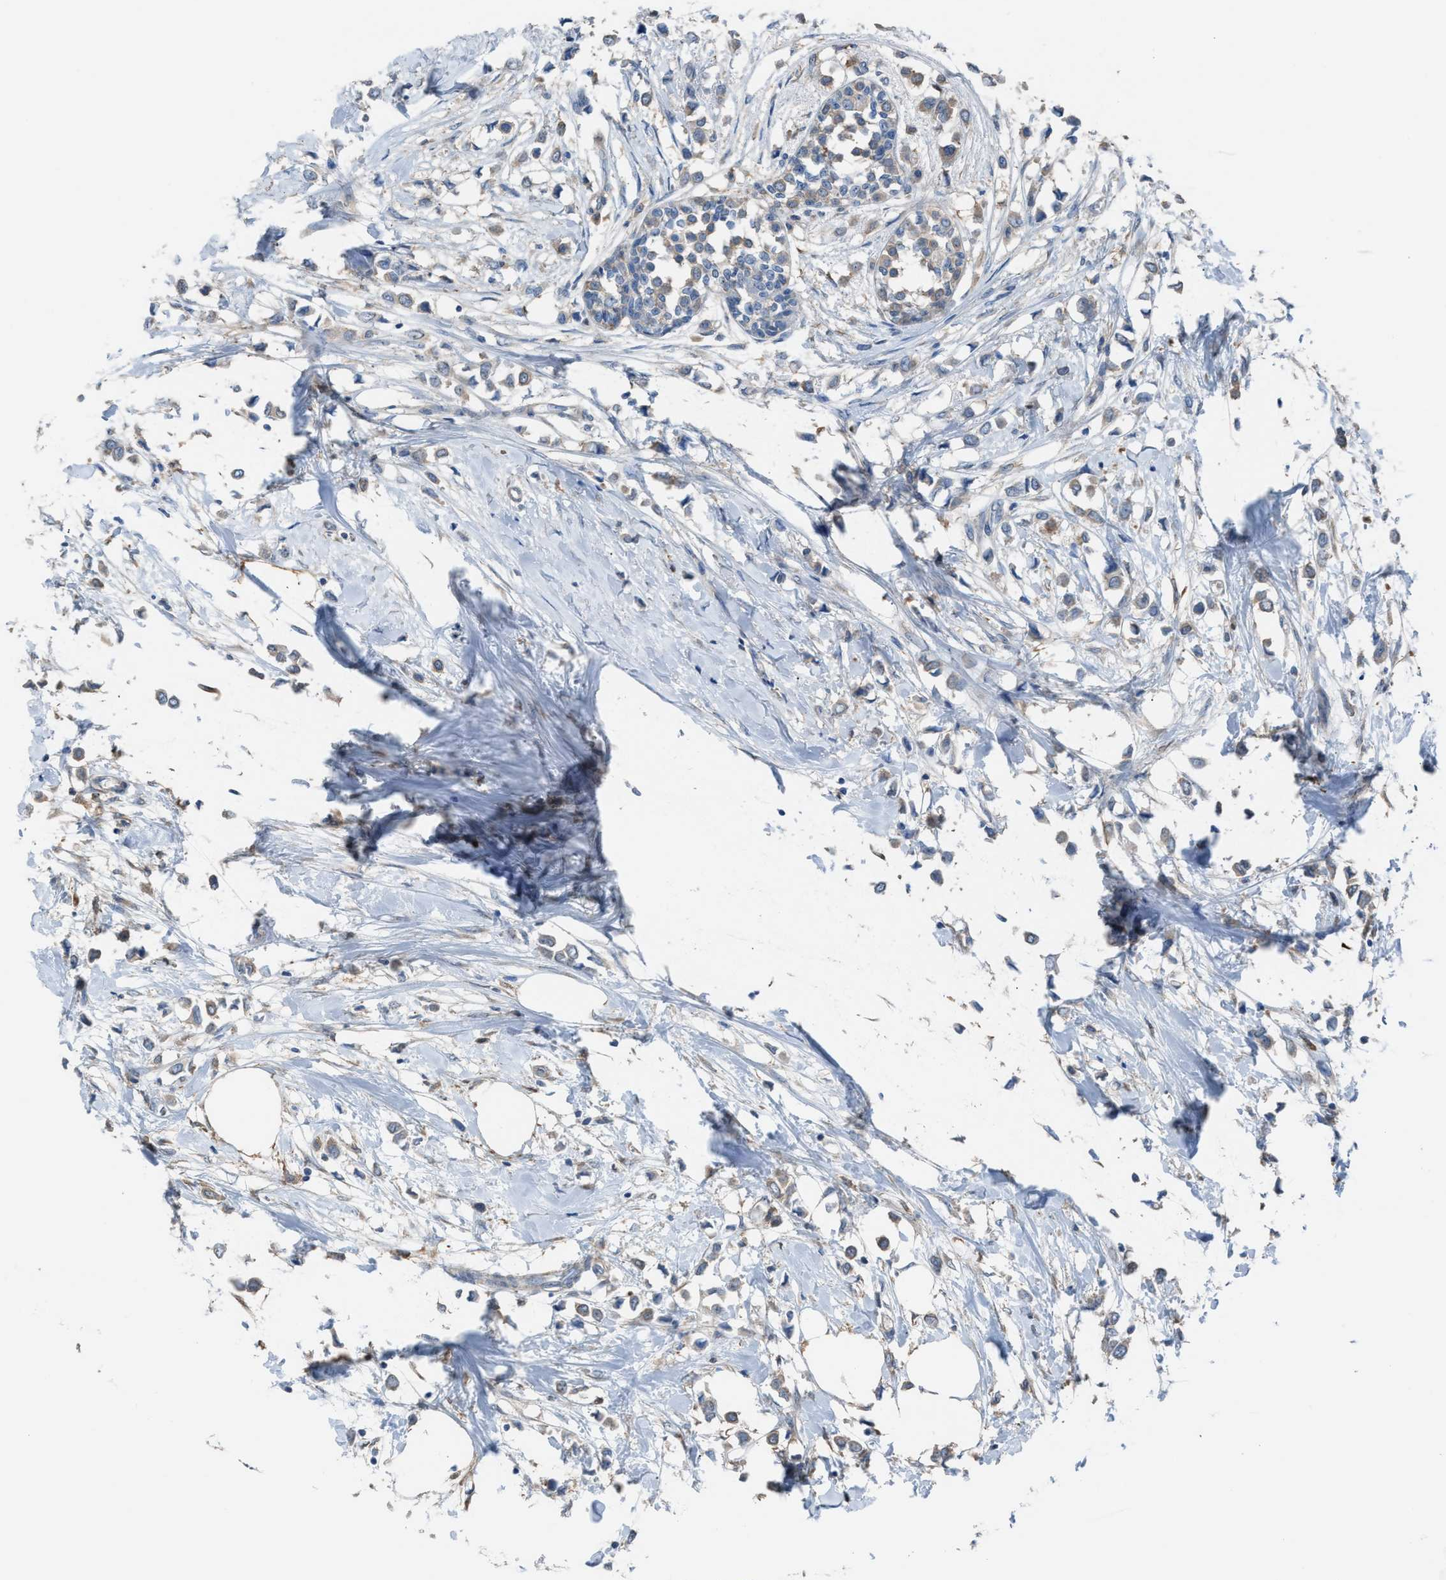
{"staining": {"intensity": "weak", "quantity": ">75%", "location": "cytoplasmic/membranous"}, "tissue": "breast cancer", "cell_type": "Tumor cells", "image_type": "cancer", "snomed": [{"axis": "morphology", "description": "Lobular carcinoma"}, {"axis": "topography", "description": "Breast"}], "caption": "This is an image of immunohistochemistry staining of lobular carcinoma (breast), which shows weak positivity in the cytoplasmic/membranous of tumor cells.", "gene": "NQO2", "patient": {"sex": "female", "age": 51}}